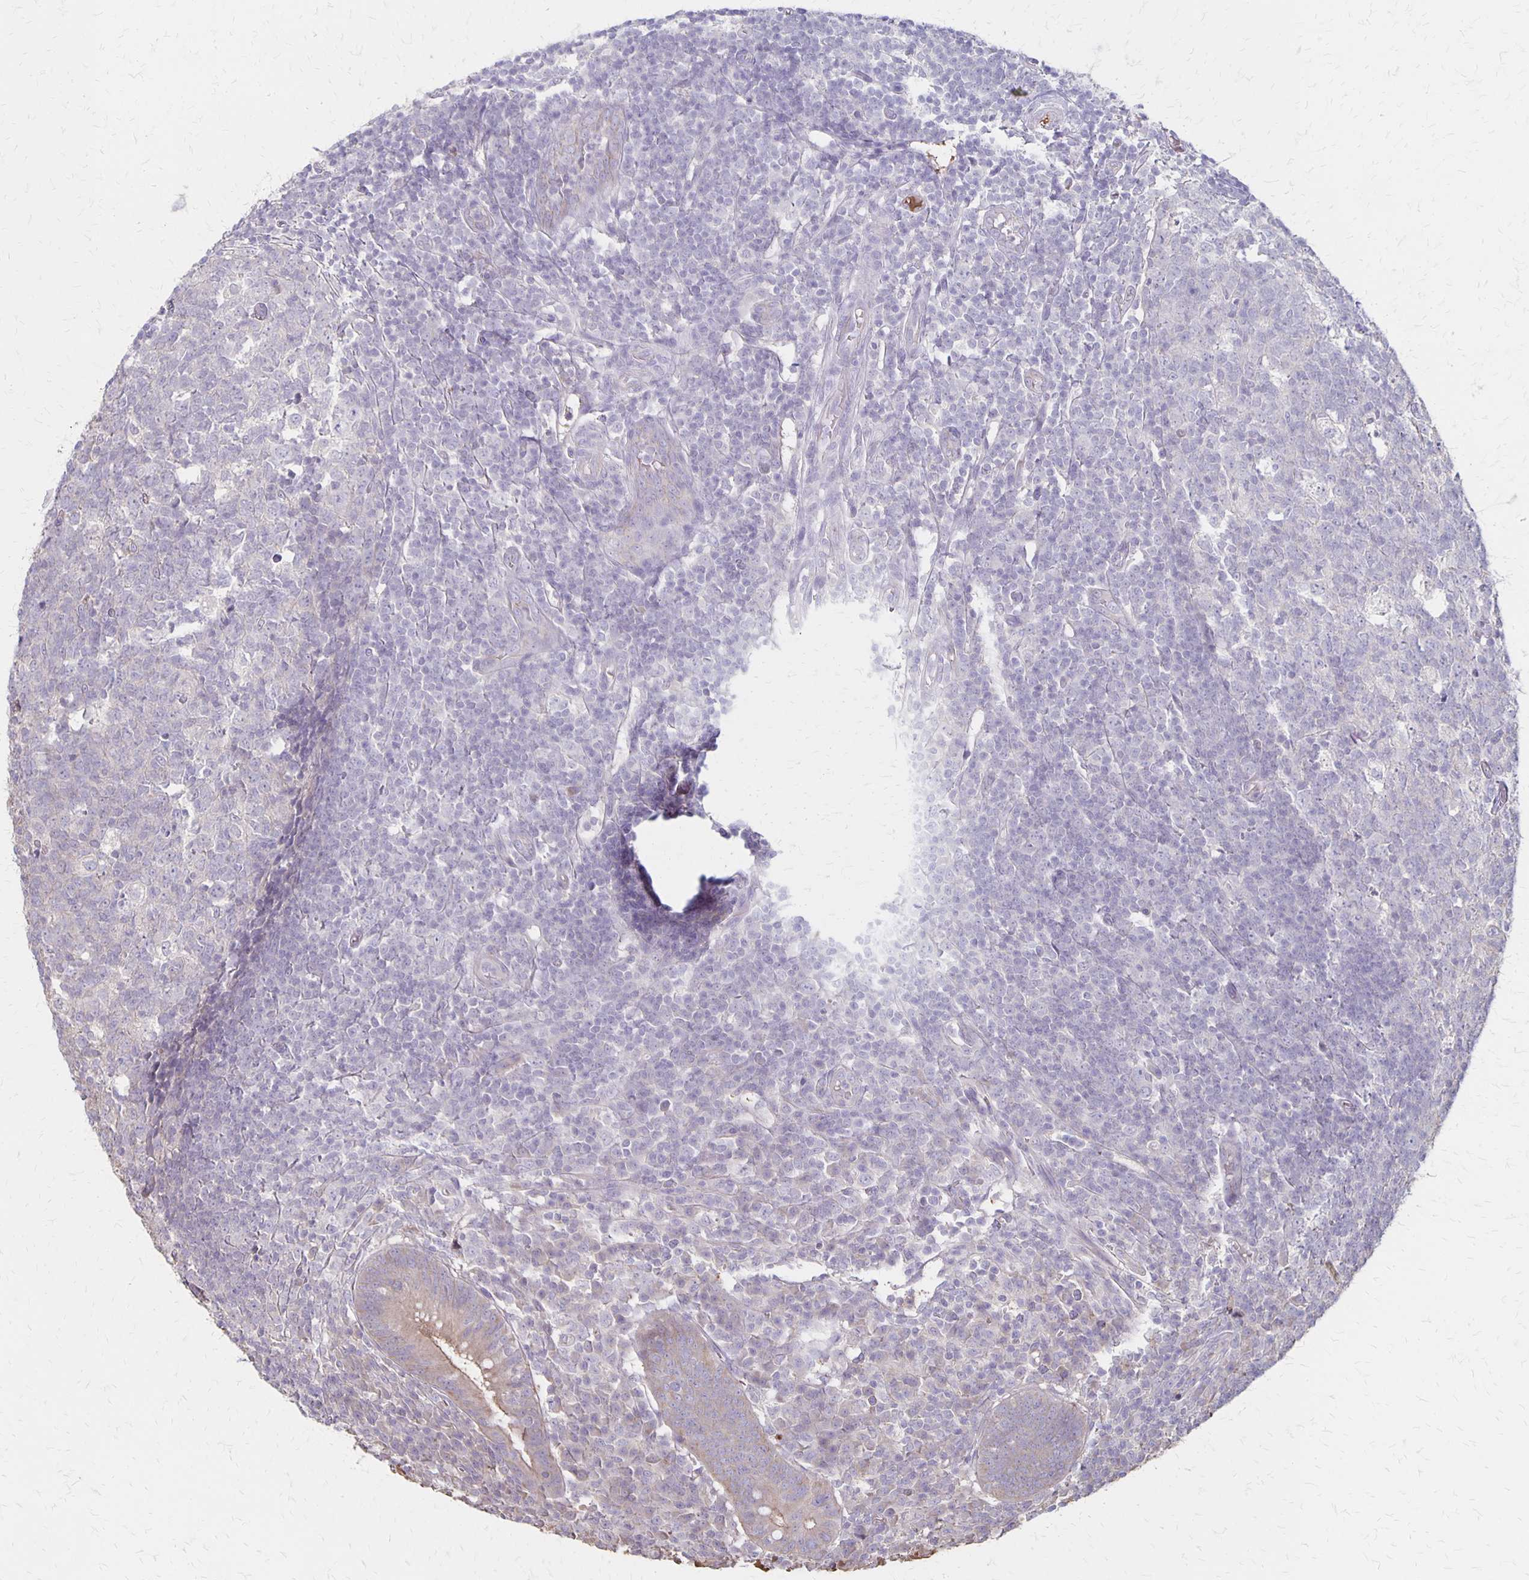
{"staining": {"intensity": "moderate", "quantity": ">75%", "location": "cytoplasmic/membranous"}, "tissue": "appendix", "cell_type": "Glandular cells", "image_type": "normal", "snomed": [{"axis": "morphology", "description": "Normal tissue, NOS"}, {"axis": "topography", "description": "Appendix"}], "caption": "Appendix stained for a protein exhibits moderate cytoplasmic/membranous positivity in glandular cells. (Brightfield microscopy of DAB IHC at high magnification).", "gene": "PROM2", "patient": {"sex": "male", "age": 18}}